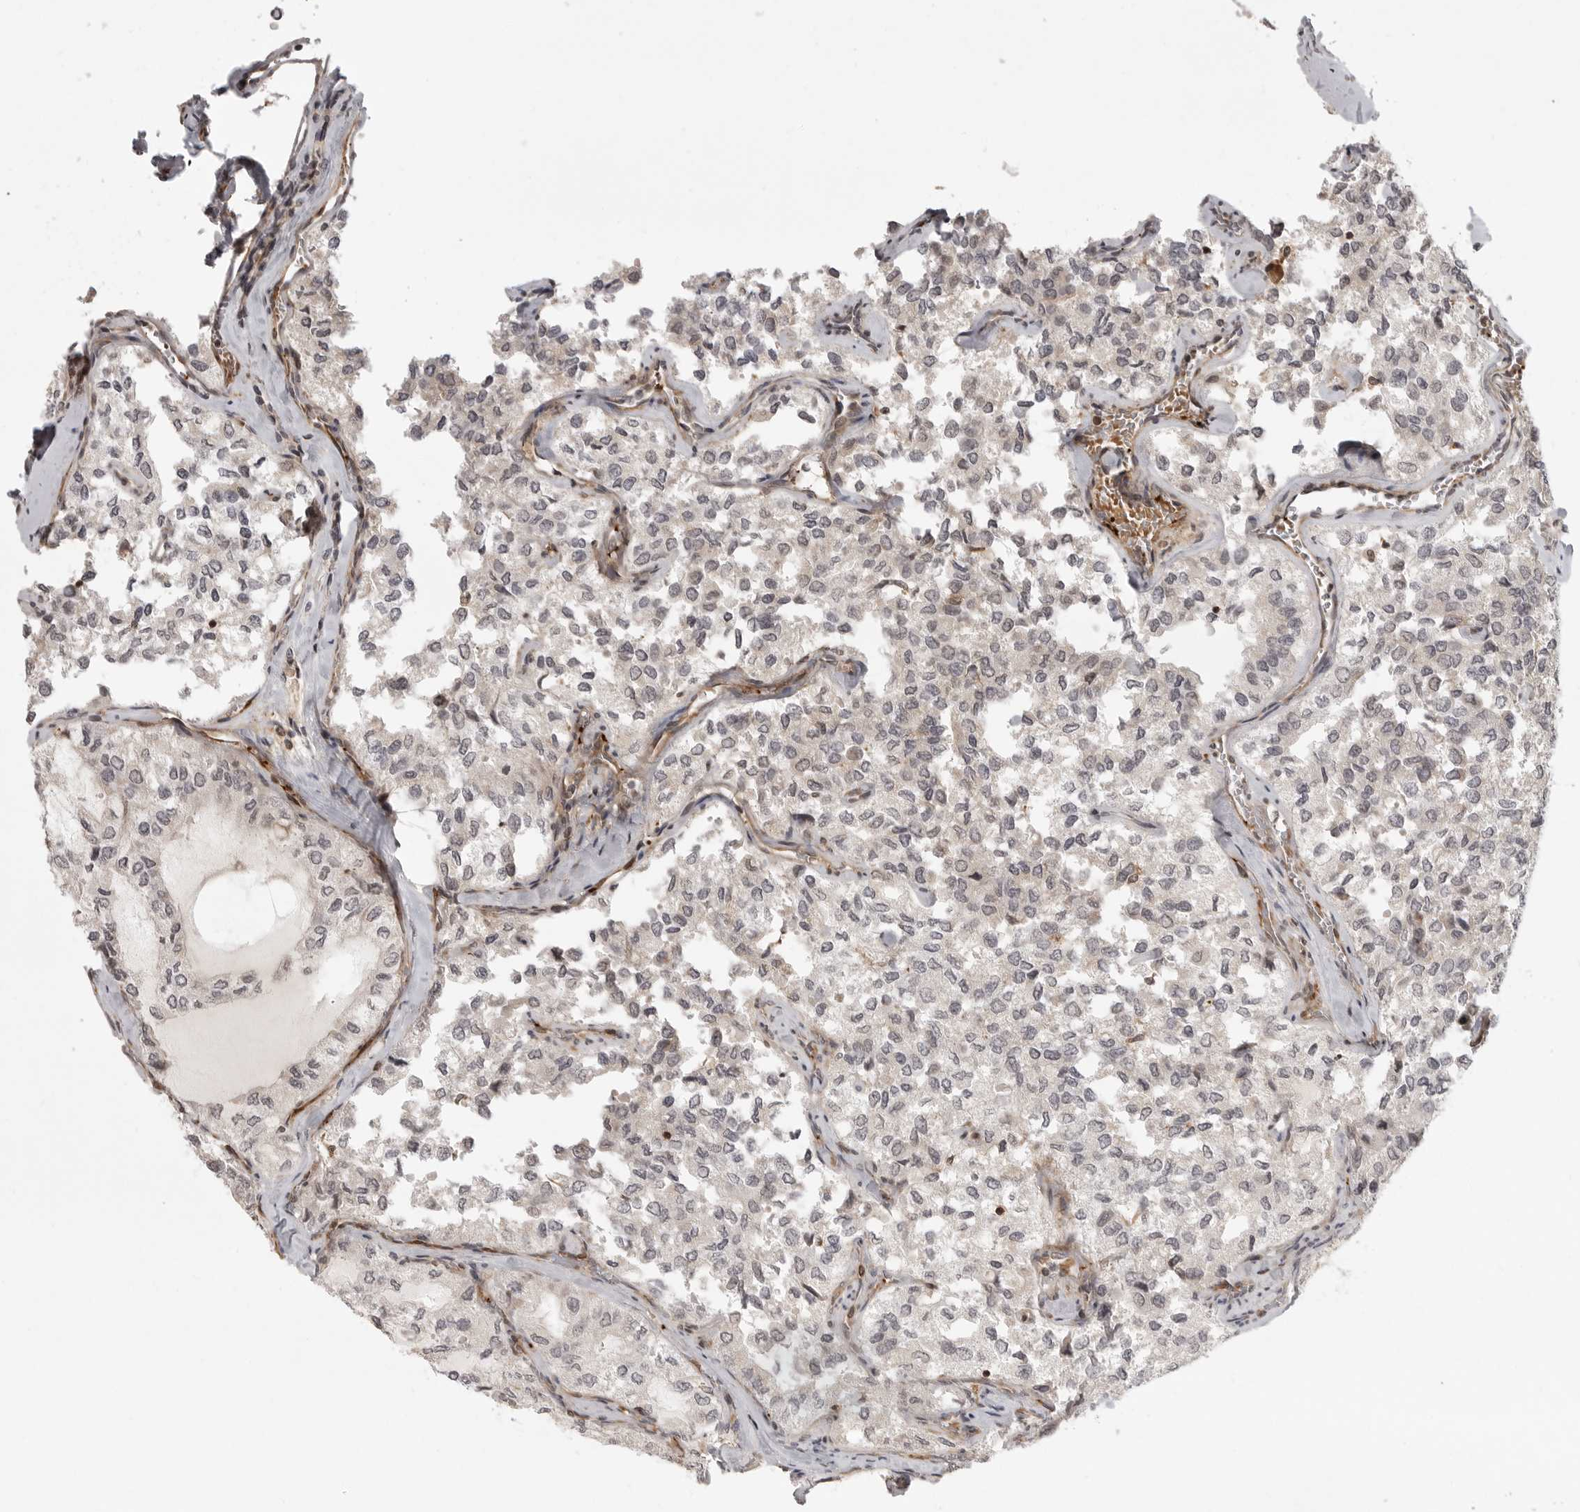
{"staining": {"intensity": "negative", "quantity": "none", "location": "none"}, "tissue": "thyroid cancer", "cell_type": "Tumor cells", "image_type": "cancer", "snomed": [{"axis": "morphology", "description": "Follicular adenoma carcinoma, NOS"}, {"axis": "topography", "description": "Thyroid gland"}], "caption": "Immunohistochemistry micrograph of human thyroid follicular adenoma carcinoma stained for a protein (brown), which reveals no expression in tumor cells.", "gene": "TUT4", "patient": {"sex": "male", "age": 75}}